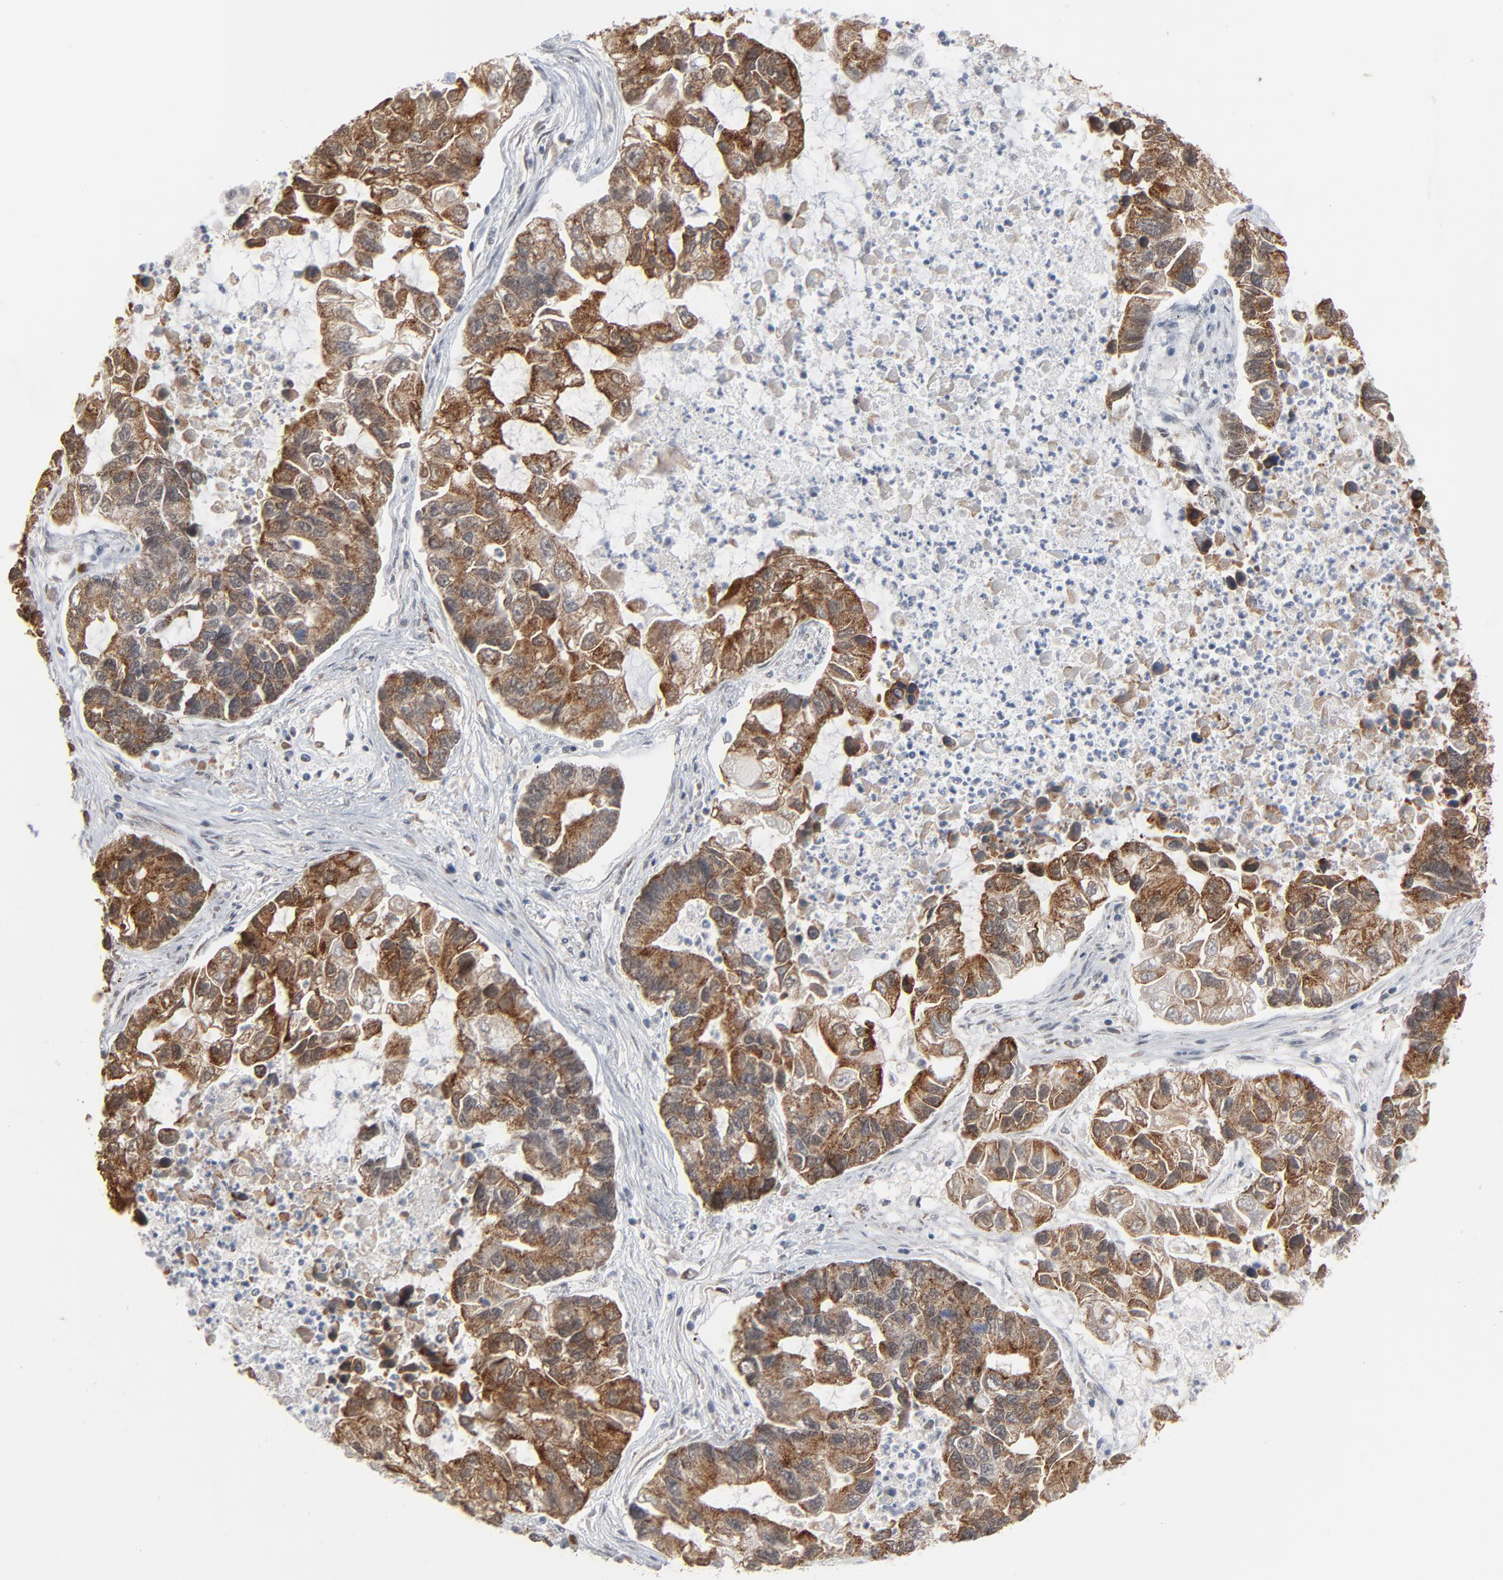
{"staining": {"intensity": "strong", "quantity": "25%-75%", "location": "cytoplasmic/membranous"}, "tissue": "lung cancer", "cell_type": "Tumor cells", "image_type": "cancer", "snomed": [{"axis": "morphology", "description": "Adenocarcinoma, NOS"}, {"axis": "topography", "description": "Lung"}], "caption": "There is high levels of strong cytoplasmic/membranous expression in tumor cells of lung cancer (adenocarcinoma), as demonstrated by immunohistochemical staining (brown color).", "gene": "ITPR3", "patient": {"sex": "female", "age": 51}}